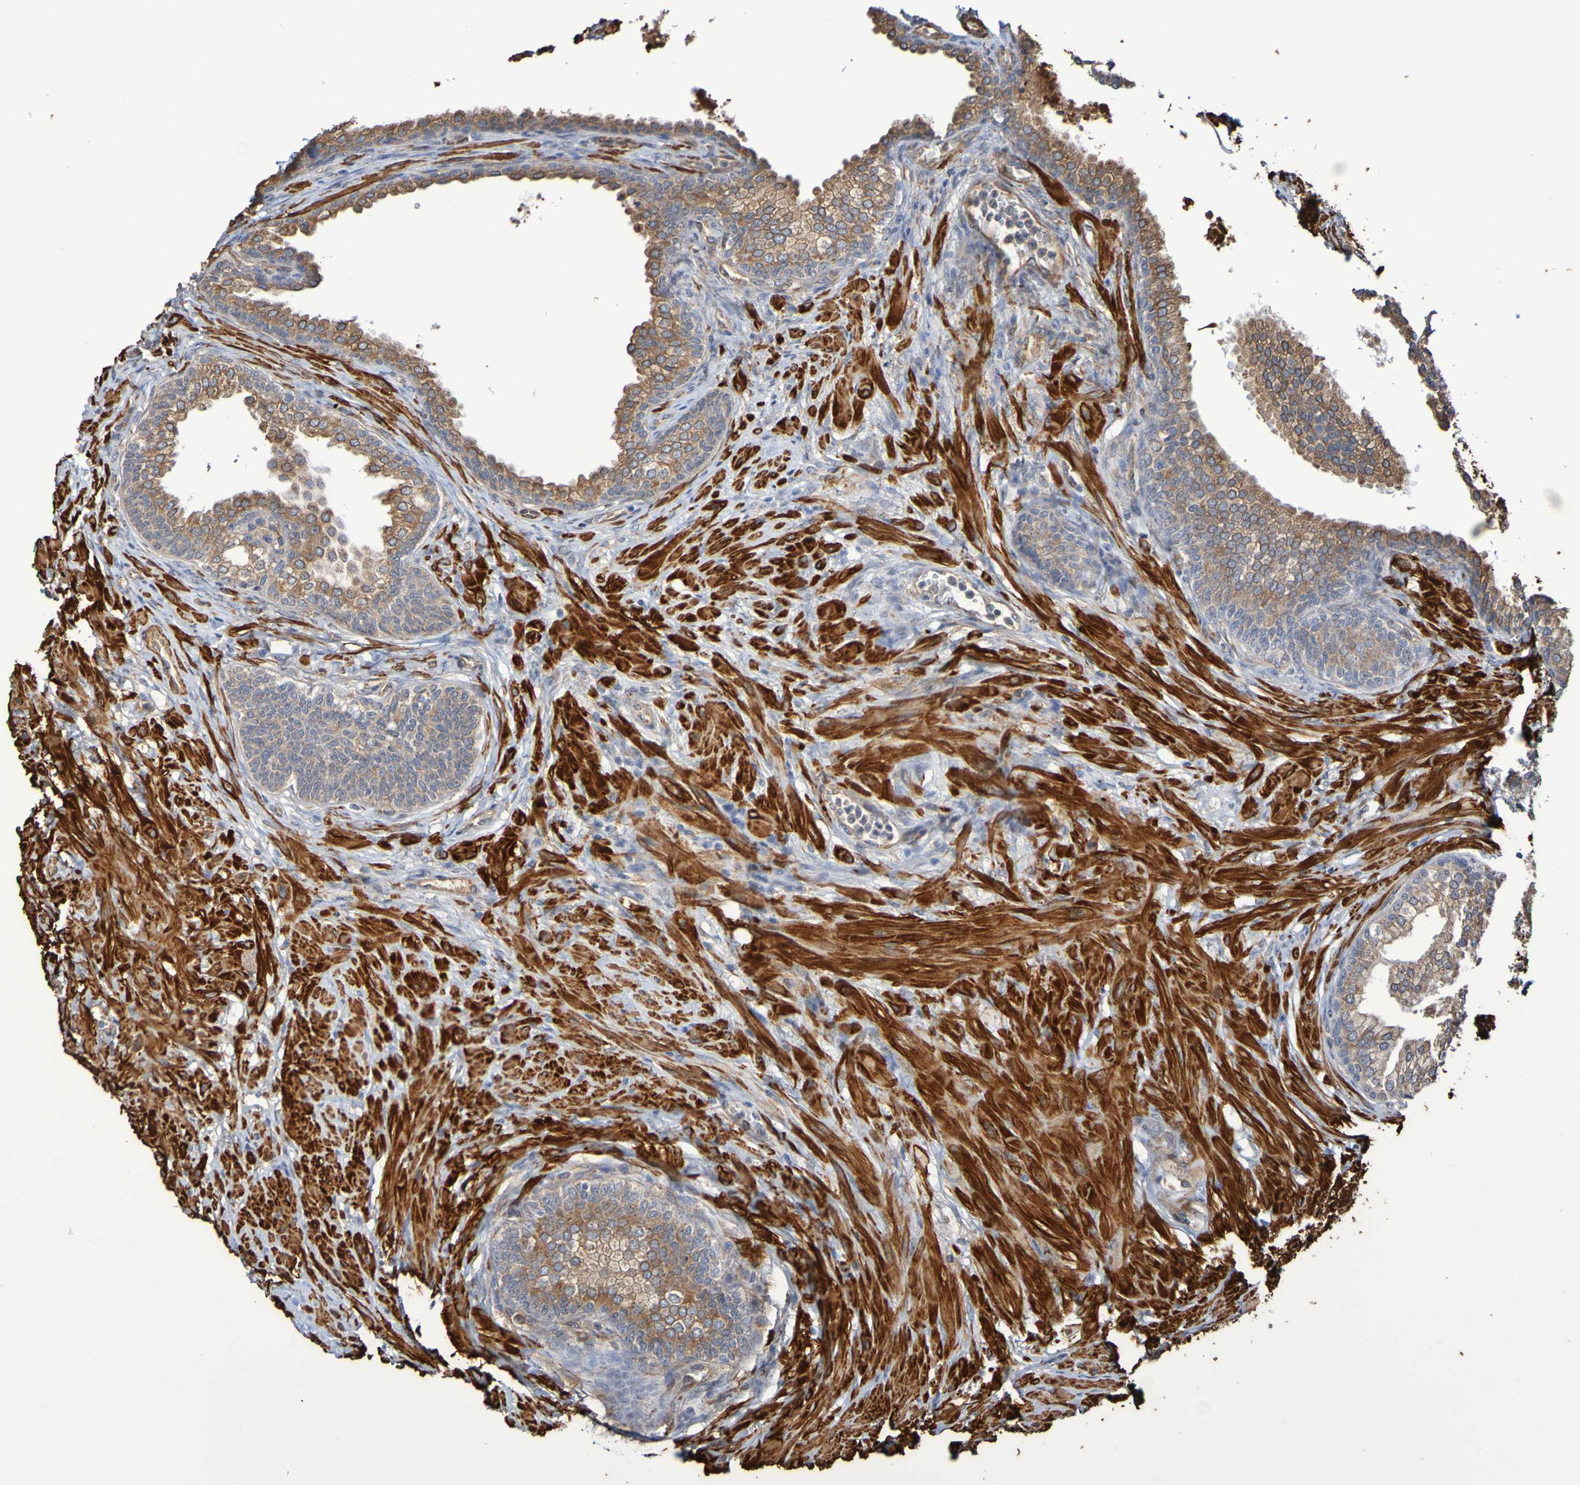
{"staining": {"intensity": "moderate", "quantity": ">75%", "location": "cytoplasmic/membranous"}, "tissue": "prostate", "cell_type": "Glandular cells", "image_type": "normal", "snomed": [{"axis": "morphology", "description": "Normal tissue, NOS"}, {"axis": "morphology", "description": "Urothelial carcinoma, Low grade"}, {"axis": "topography", "description": "Urinary bladder"}, {"axis": "topography", "description": "Prostate"}], "caption": "High-power microscopy captured an immunohistochemistry histopathology image of unremarkable prostate, revealing moderate cytoplasmic/membranous staining in about >75% of glandular cells. (Brightfield microscopy of DAB IHC at high magnification).", "gene": "RAB11A", "patient": {"sex": "male", "age": 60}}